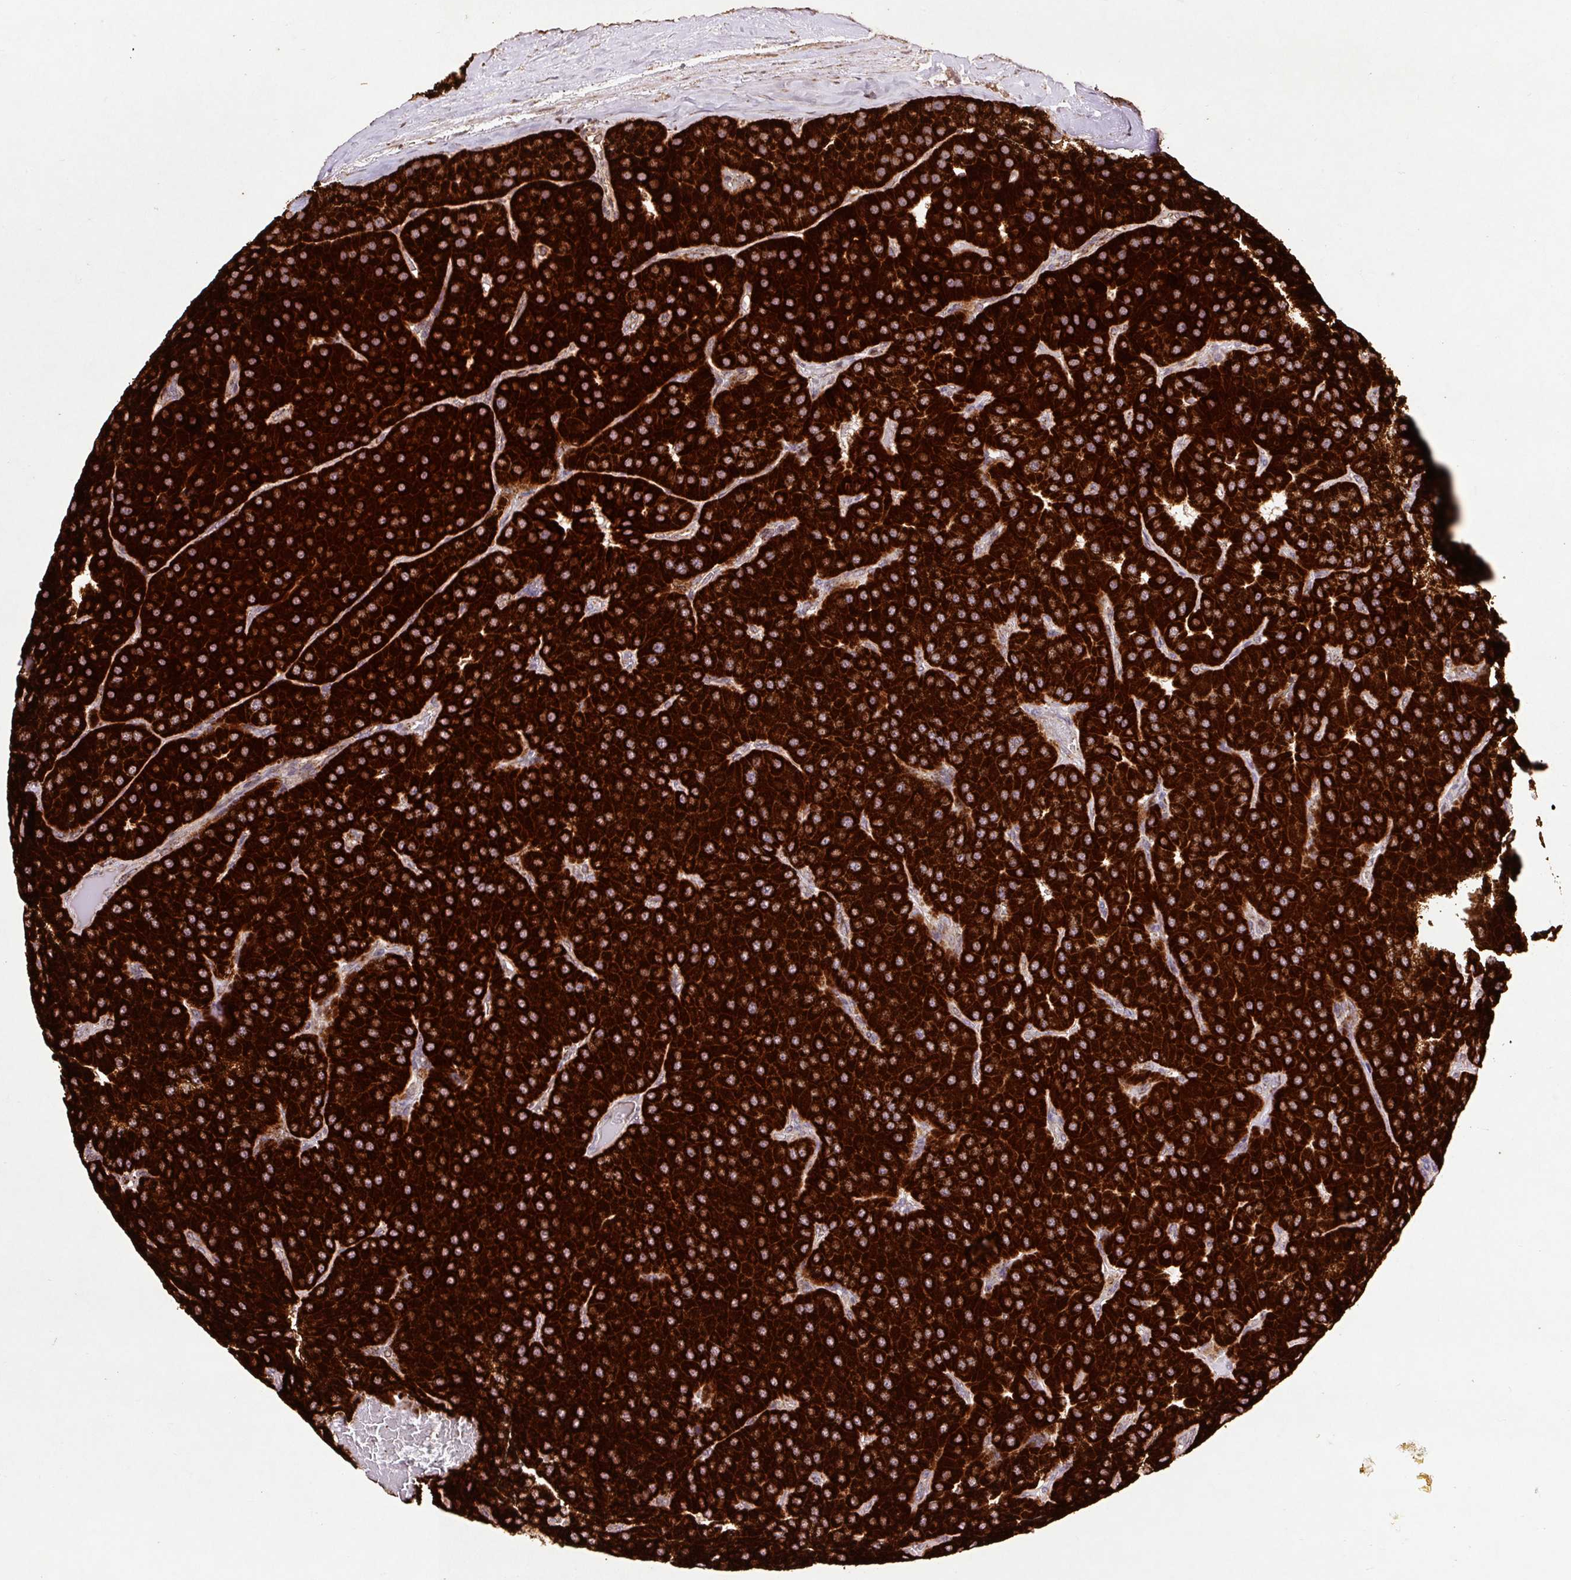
{"staining": {"intensity": "strong", "quantity": ">75%", "location": "cytoplasmic/membranous"}, "tissue": "parathyroid gland", "cell_type": "Glandular cells", "image_type": "normal", "snomed": [{"axis": "morphology", "description": "Normal tissue, NOS"}, {"axis": "morphology", "description": "Adenoma, NOS"}, {"axis": "topography", "description": "Parathyroid gland"}], "caption": "Immunohistochemical staining of unremarkable human parathyroid gland reveals >75% levels of strong cytoplasmic/membranous protein staining in approximately >75% of glandular cells. (Brightfield microscopy of DAB IHC at high magnification).", "gene": "ATP5F1A", "patient": {"sex": "female", "age": 86}}